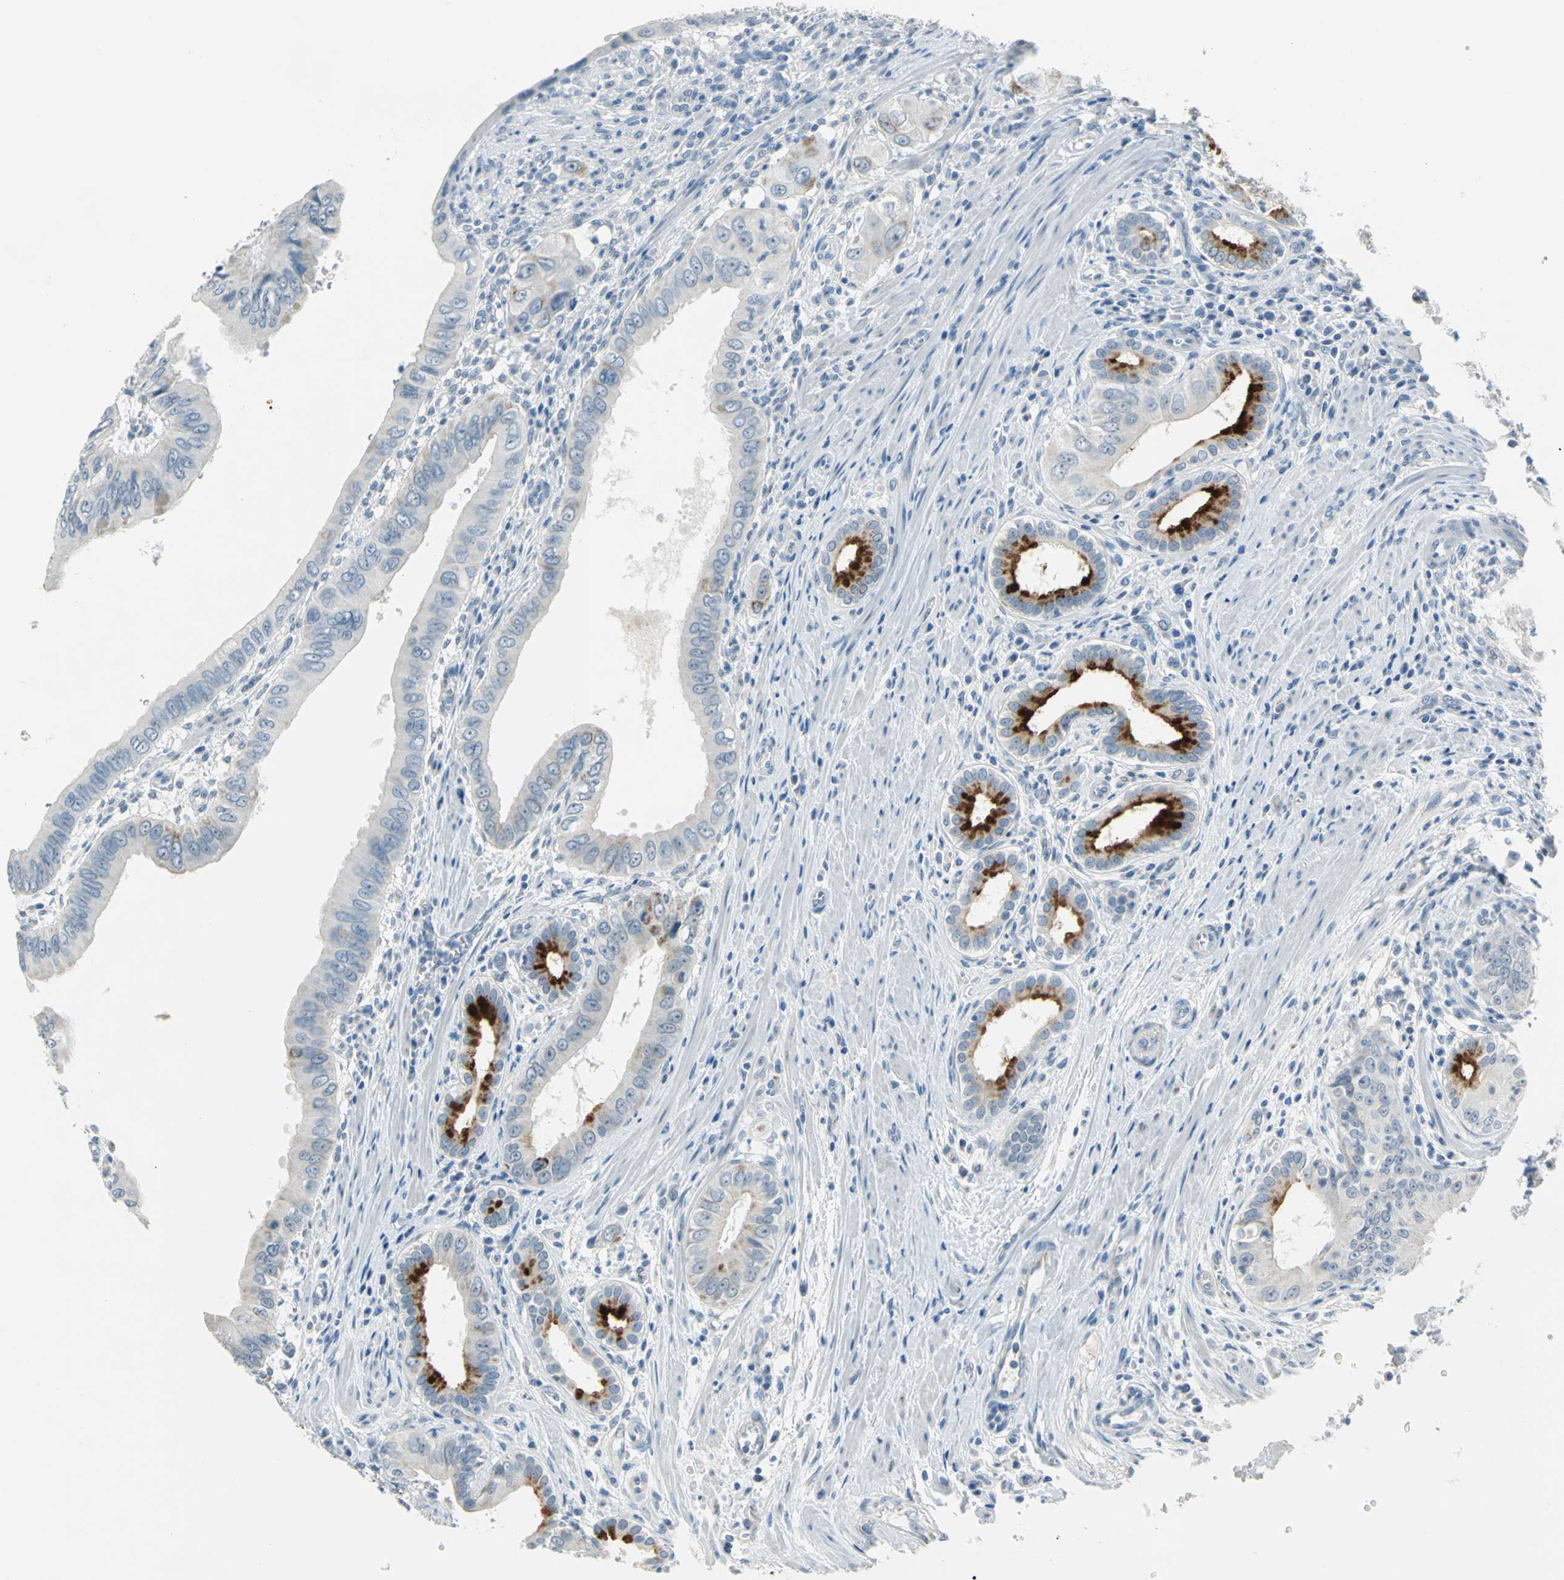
{"staining": {"intensity": "negative", "quantity": "none", "location": "none"}, "tissue": "pancreatic cancer", "cell_type": "Tumor cells", "image_type": "cancer", "snomed": [{"axis": "morphology", "description": "Normal tissue, NOS"}, {"axis": "topography", "description": "Lymph node"}], "caption": "IHC image of human pancreatic cancer stained for a protein (brown), which demonstrates no expression in tumor cells.", "gene": "MUC4", "patient": {"sex": "male", "age": 50}}